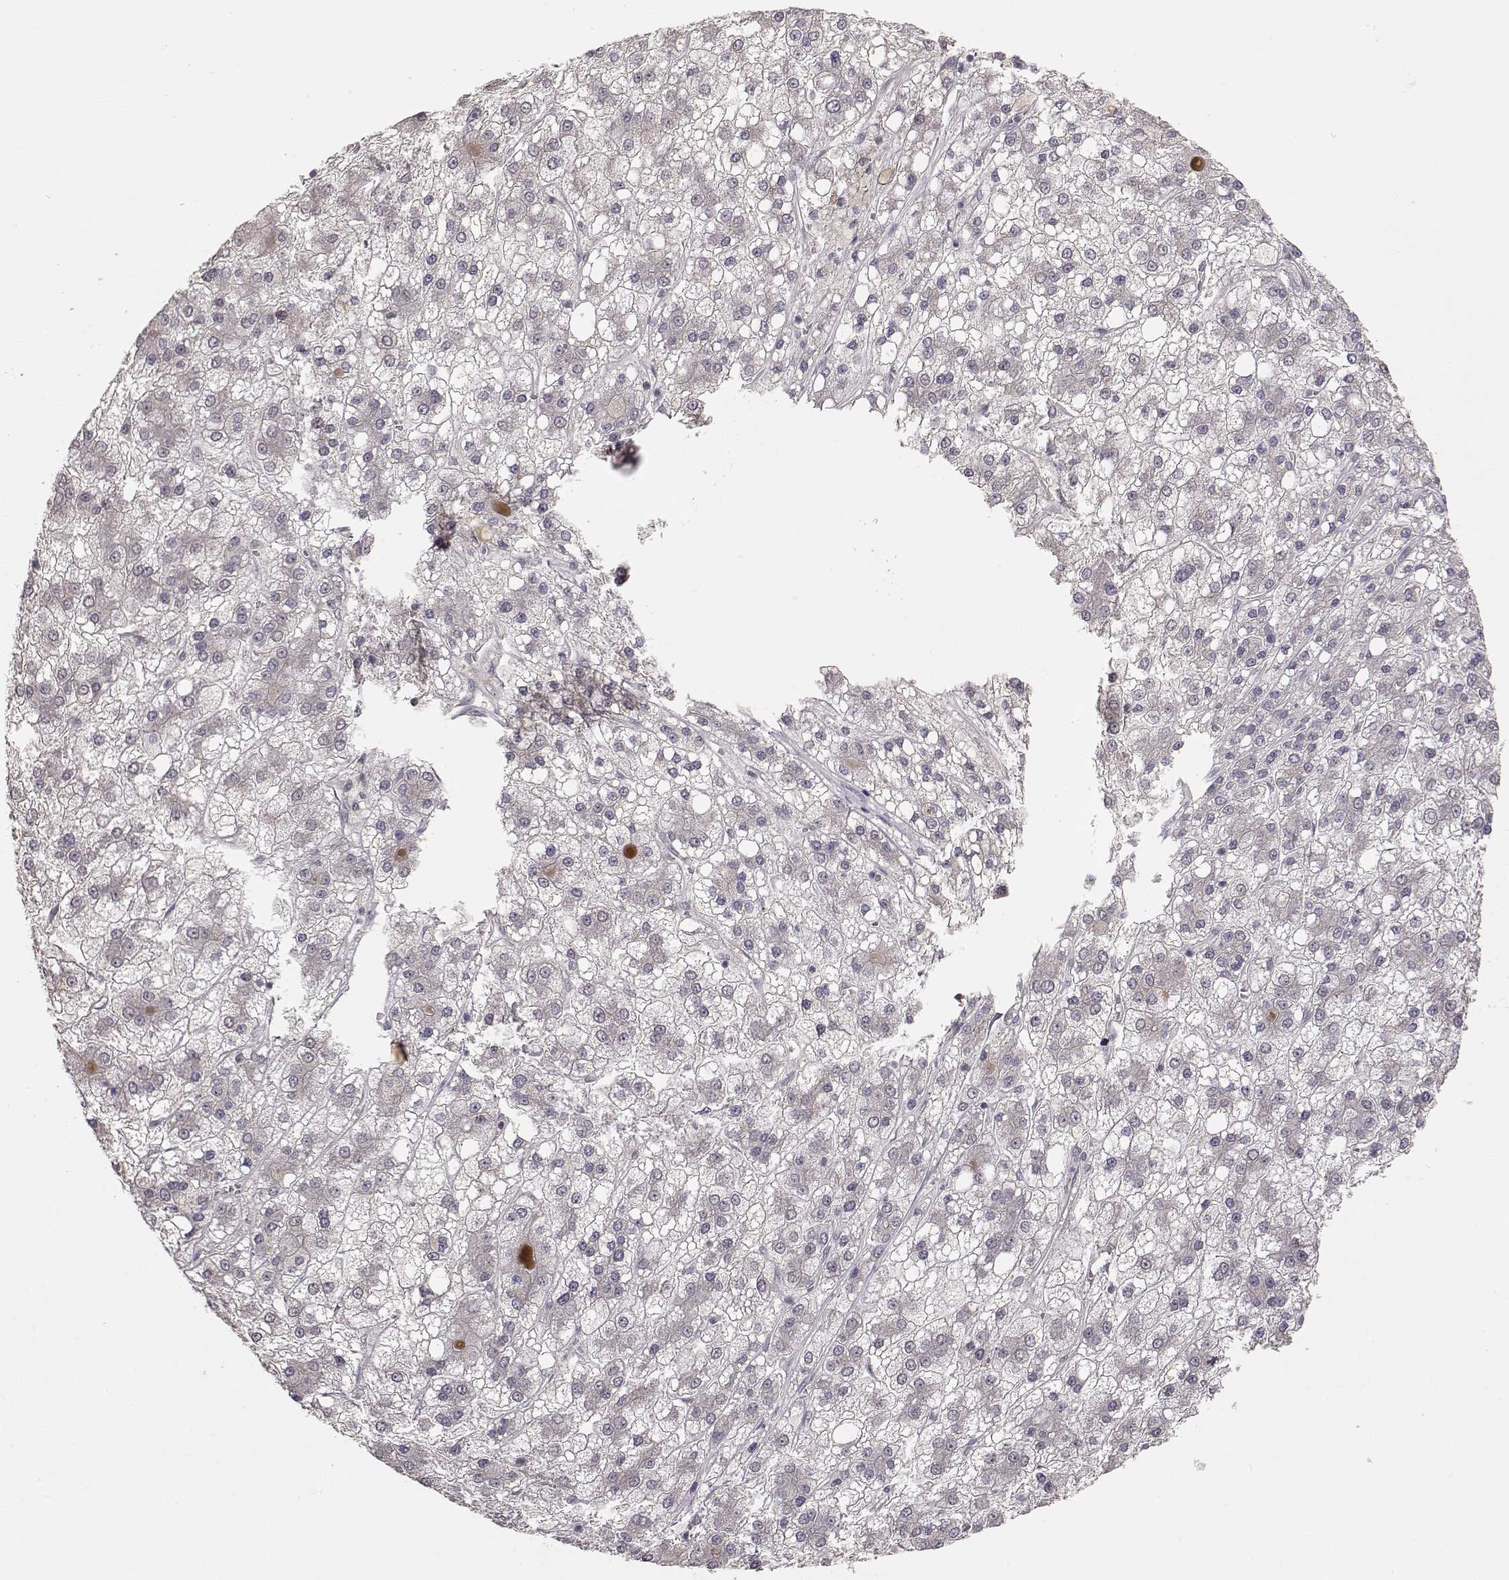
{"staining": {"intensity": "negative", "quantity": "none", "location": "none"}, "tissue": "liver cancer", "cell_type": "Tumor cells", "image_type": "cancer", "snomed": [{"axis": "morphology", "description": "Carcinoma, Hepatocellular, NOS"}, {"axis": "topography", "description": "Liver"}], "caption": "Immunohistochemistry of human liver cancer (hepatocellular carcinoma) displays no staining in tumor cells. (Stains: DAB (3,3'-diaminobenzidine) immunohistochemistry with hematoxylin counter stain, Microscopy: brightfield microscopy at high magnification).", "gene": "PNMT", "patient": {"sex": "male", "age": 73}}